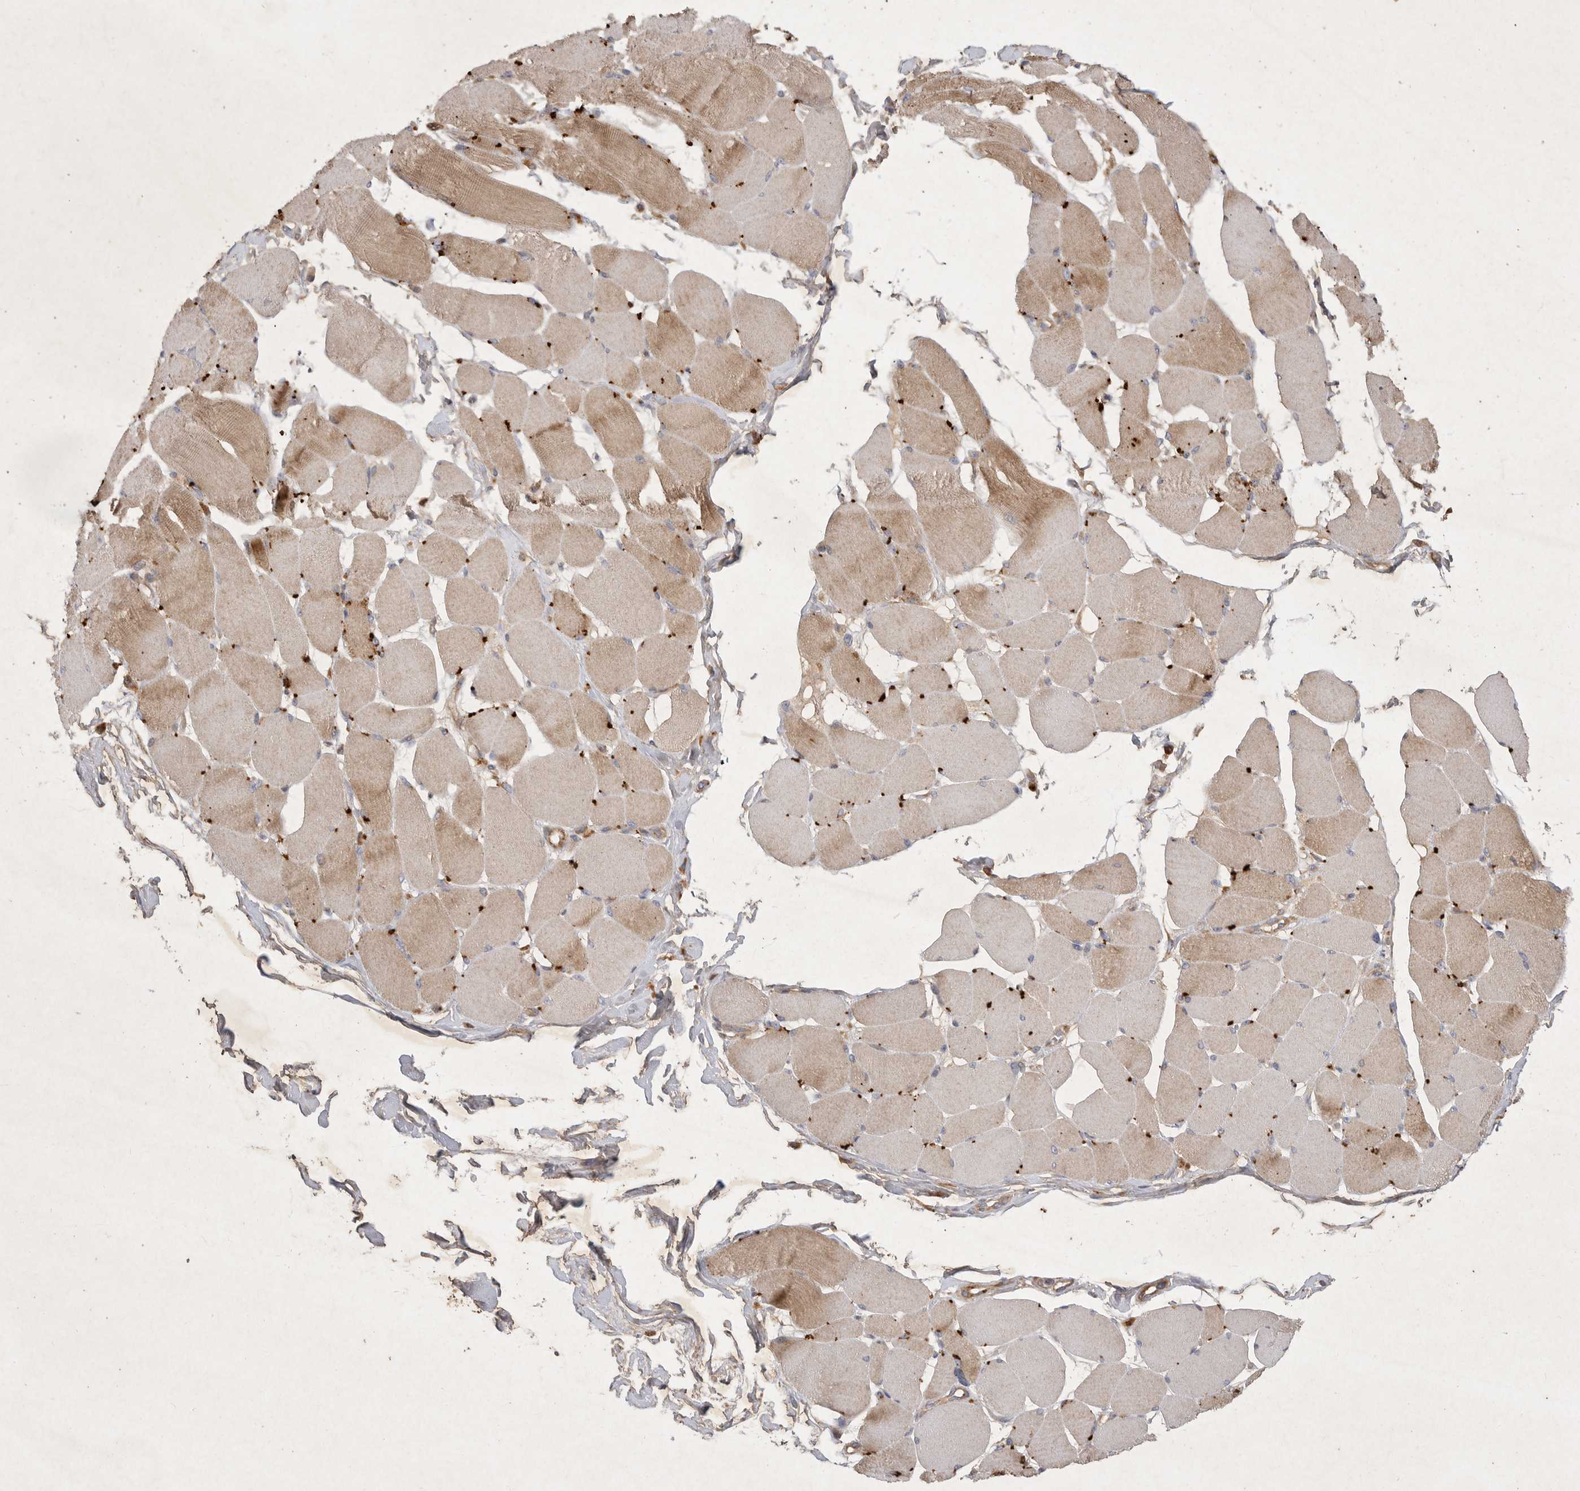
{"staining": {"intensity": "moderate", "quantity": "25%-75%", "location": "cytoplasmic/membranous"}, "tissue": "skeletal muscle", "cell_type": "Myocytes", "image_type": "normal", "snomed": [{"axis": "morphology", "description": "Normal tissue, NOS"}, {"axis": "topography", "description": "Skin"}, {"axis": "topography", "description": "Skeletal muscle"}], "caption": "Brown immunohistochemical staining in benign human skeletal muscle exhibits moderate cytoplasmic/membranous positivity in approximately 25%-75% of myocytes.", "gene": "MRPL41", "patient": {"sex": "male", "age": 83}}